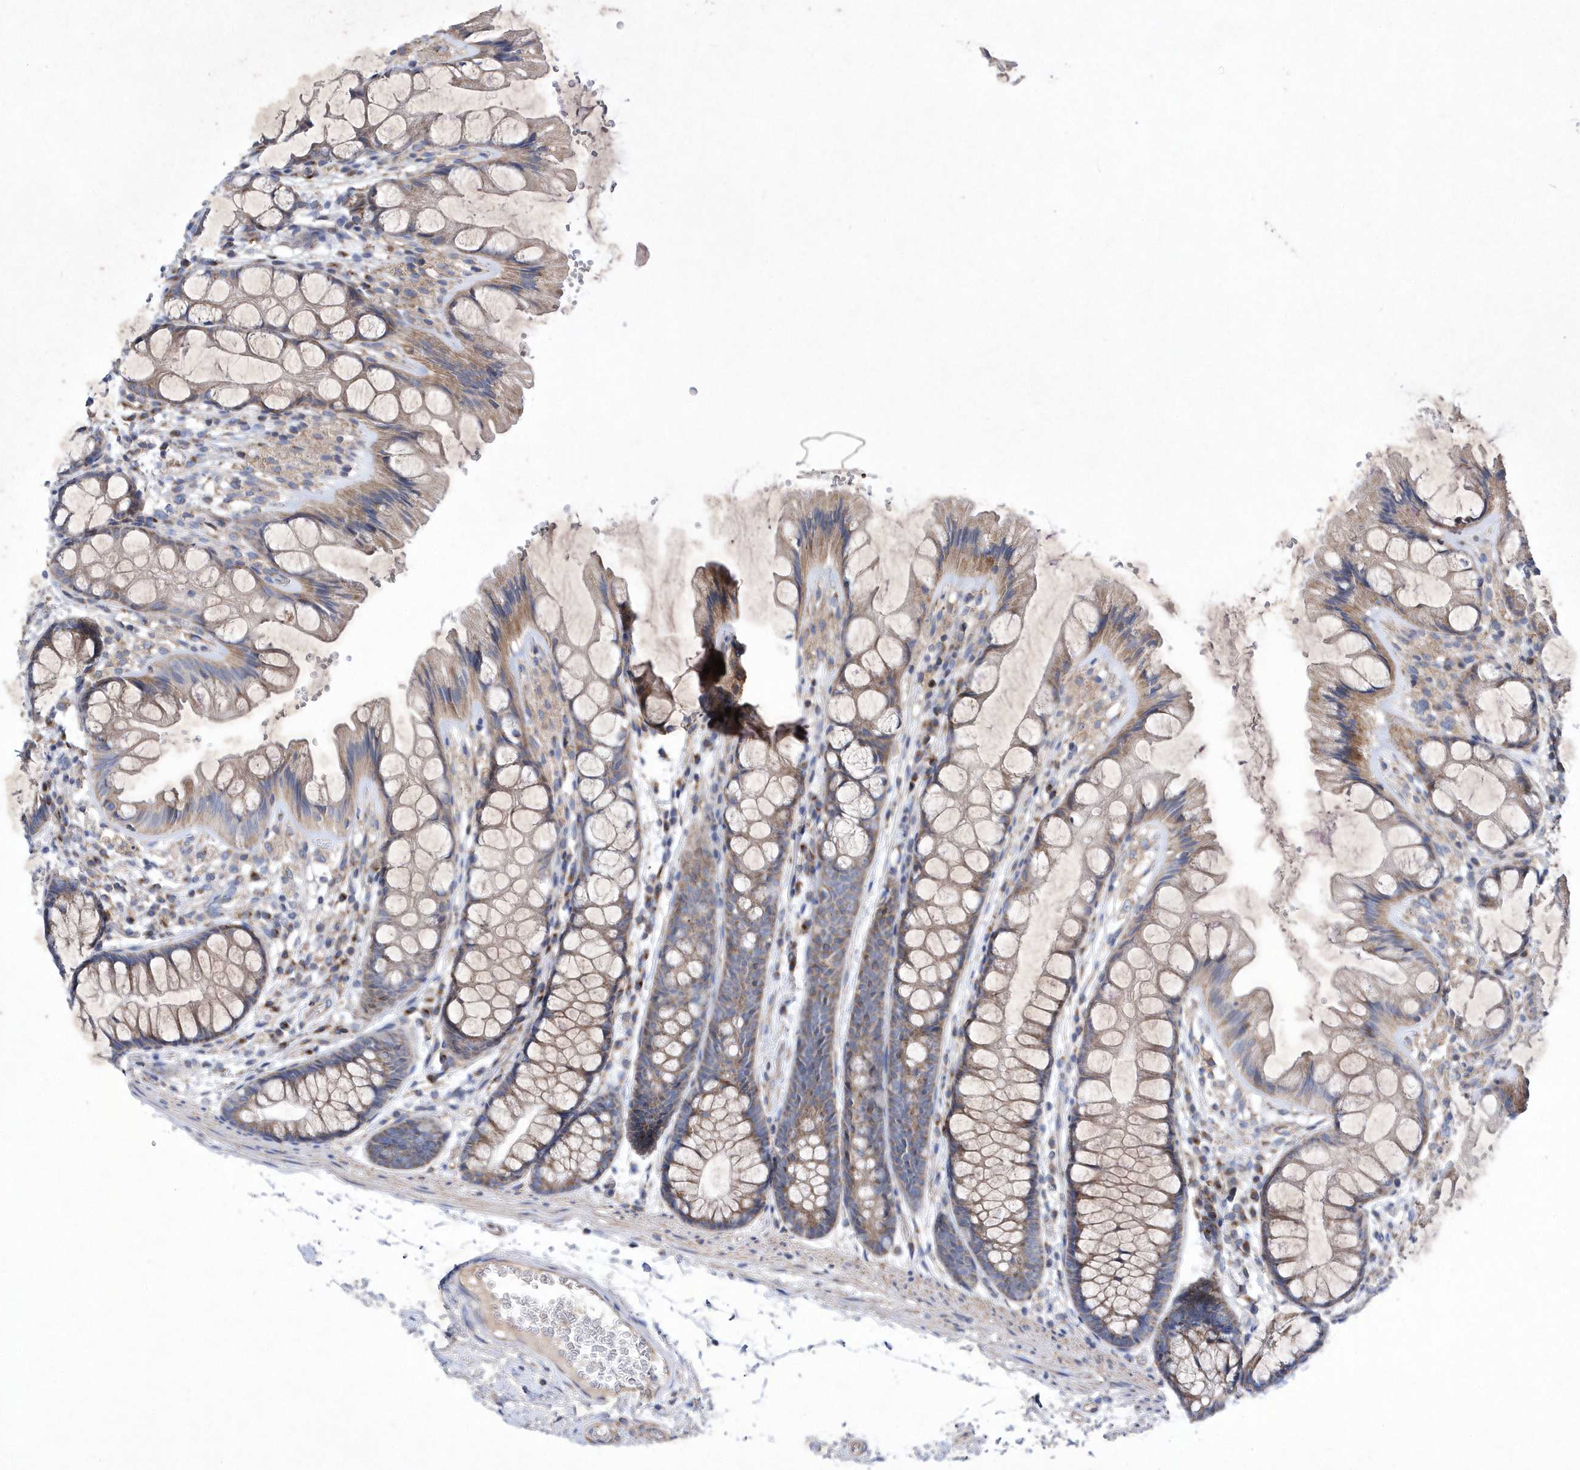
{"staining": {"intensity": "weak", "quantity": "25%-75%", "location": "cytoplasmic/membranous"}, "tissue": "colon", "cell_type": "Endothelial cells", "image_type": "normal", "snomed": [{"axis": "morphology", "description": "Normal tissue, NOS"}, {"axis": "topography", "description": "Colon"}], "caption": "Immunohistochemistry (IHC) of normal colon demonstrates low levels of weak cytoplasmic/membranous staining in about 25%-75% of endothelial cells. Ihc stains the protein in brown and the nuclei are stained blue.", "gene": "METTL8", "patient": {"sex": "male", "age": 47}}